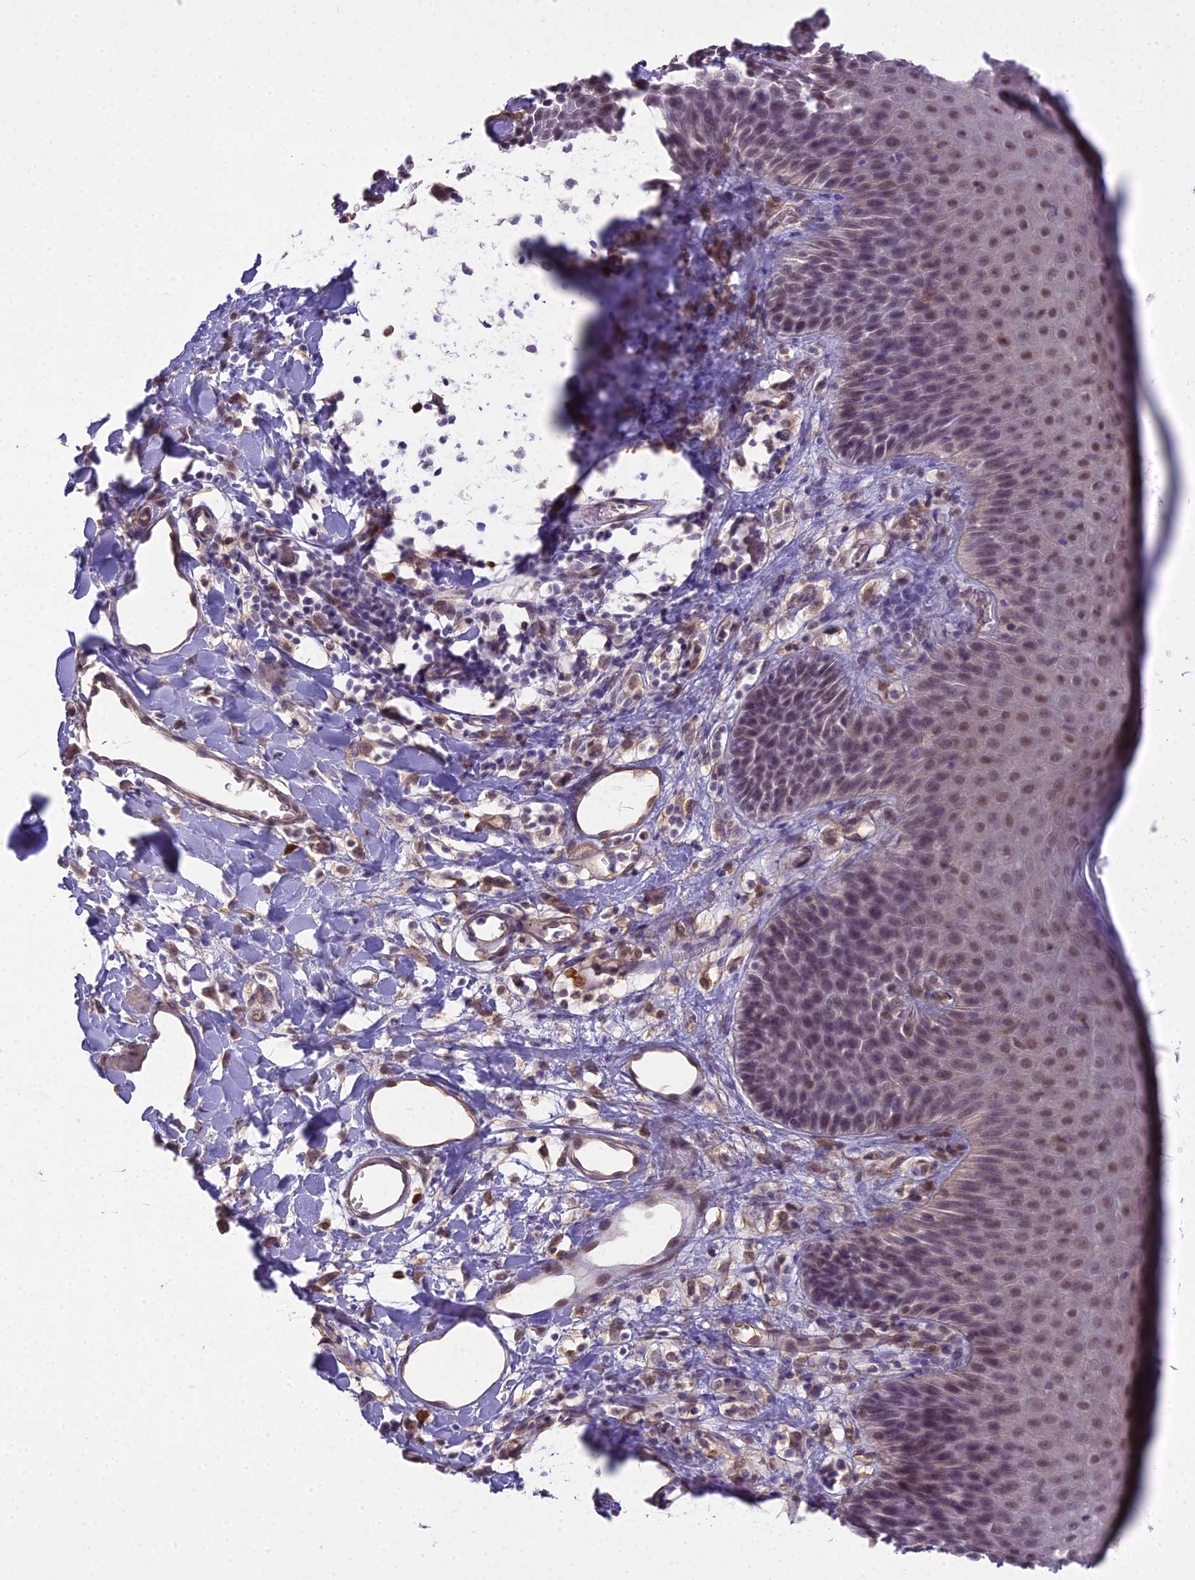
{"staining": {"intensity": "moderate", "quantity": "25%-75%", "location": "nuclear"}, "tissue": "skin", "cell_type": "Epidermal cells", "image_type": "normal", "snomed": [{"axis": "morphology", "description": "Normal tissue, NOS"}, {"axis": "topography", "description": "Vulva"}], "caption": "This histopathology image displays IHC staining of unremarkable skin, with medium moderate nuclear positivity in approximately 25%-75% of epidermal cells.", "gene": "BLNK", "patient": {"sex": "female", "age": 68}}